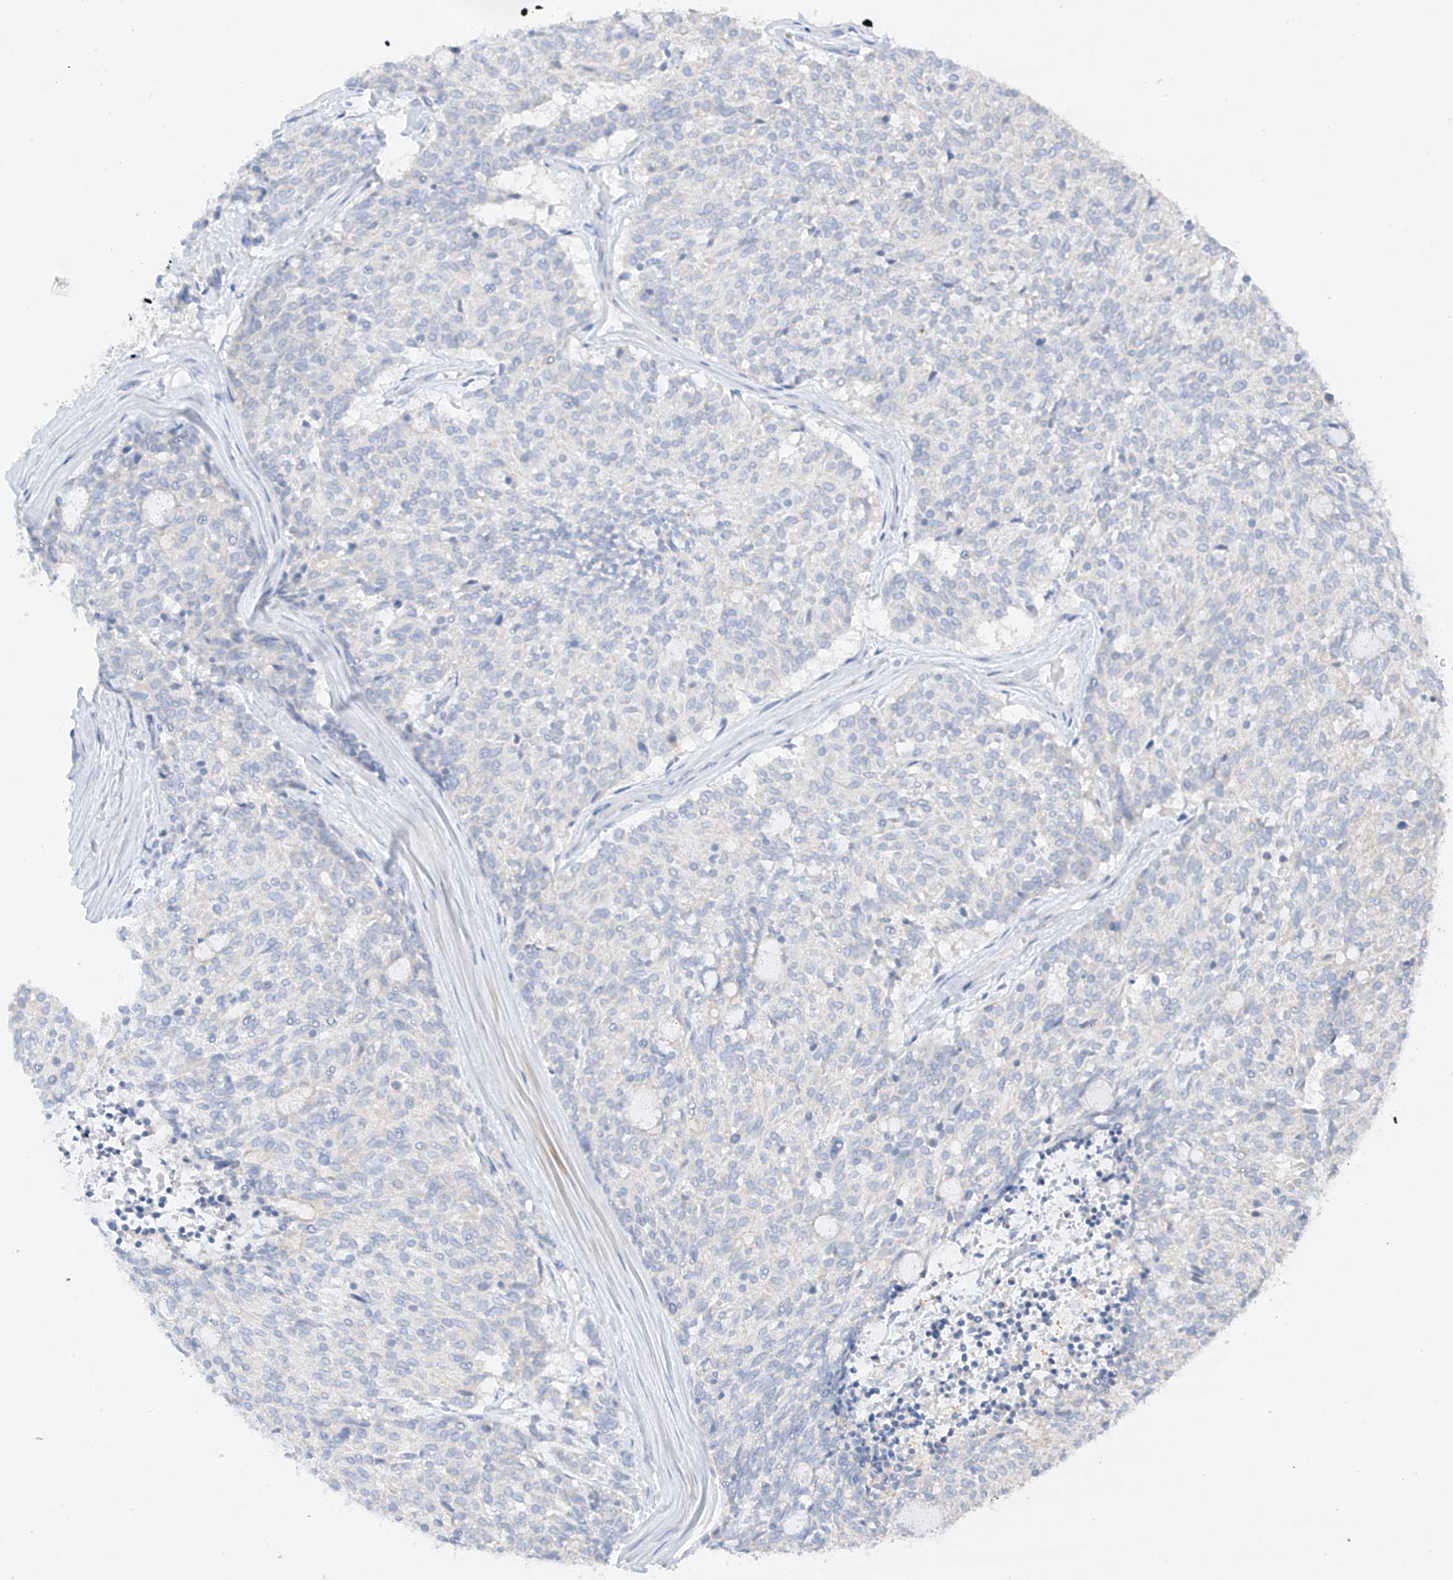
{"staining": {"intensity": "negative", "quantity": "none", "location": "none"}, "tissue": "carcinoid", "cell_type": "Tumor cells", "image_type": "cancer", "snomed": [{"axis": "morphology", "description": "Carcinoid, malignant, NOS"}, {"axis": "topography", "description": "Pancreas"}], "caption": "DAB immunohistochemical staining of human carcinoid (malignant) reveals no significant positivity in tumor cells.", "gene": "CAPN13", "patient": {"sex": "female", "age": 54}}